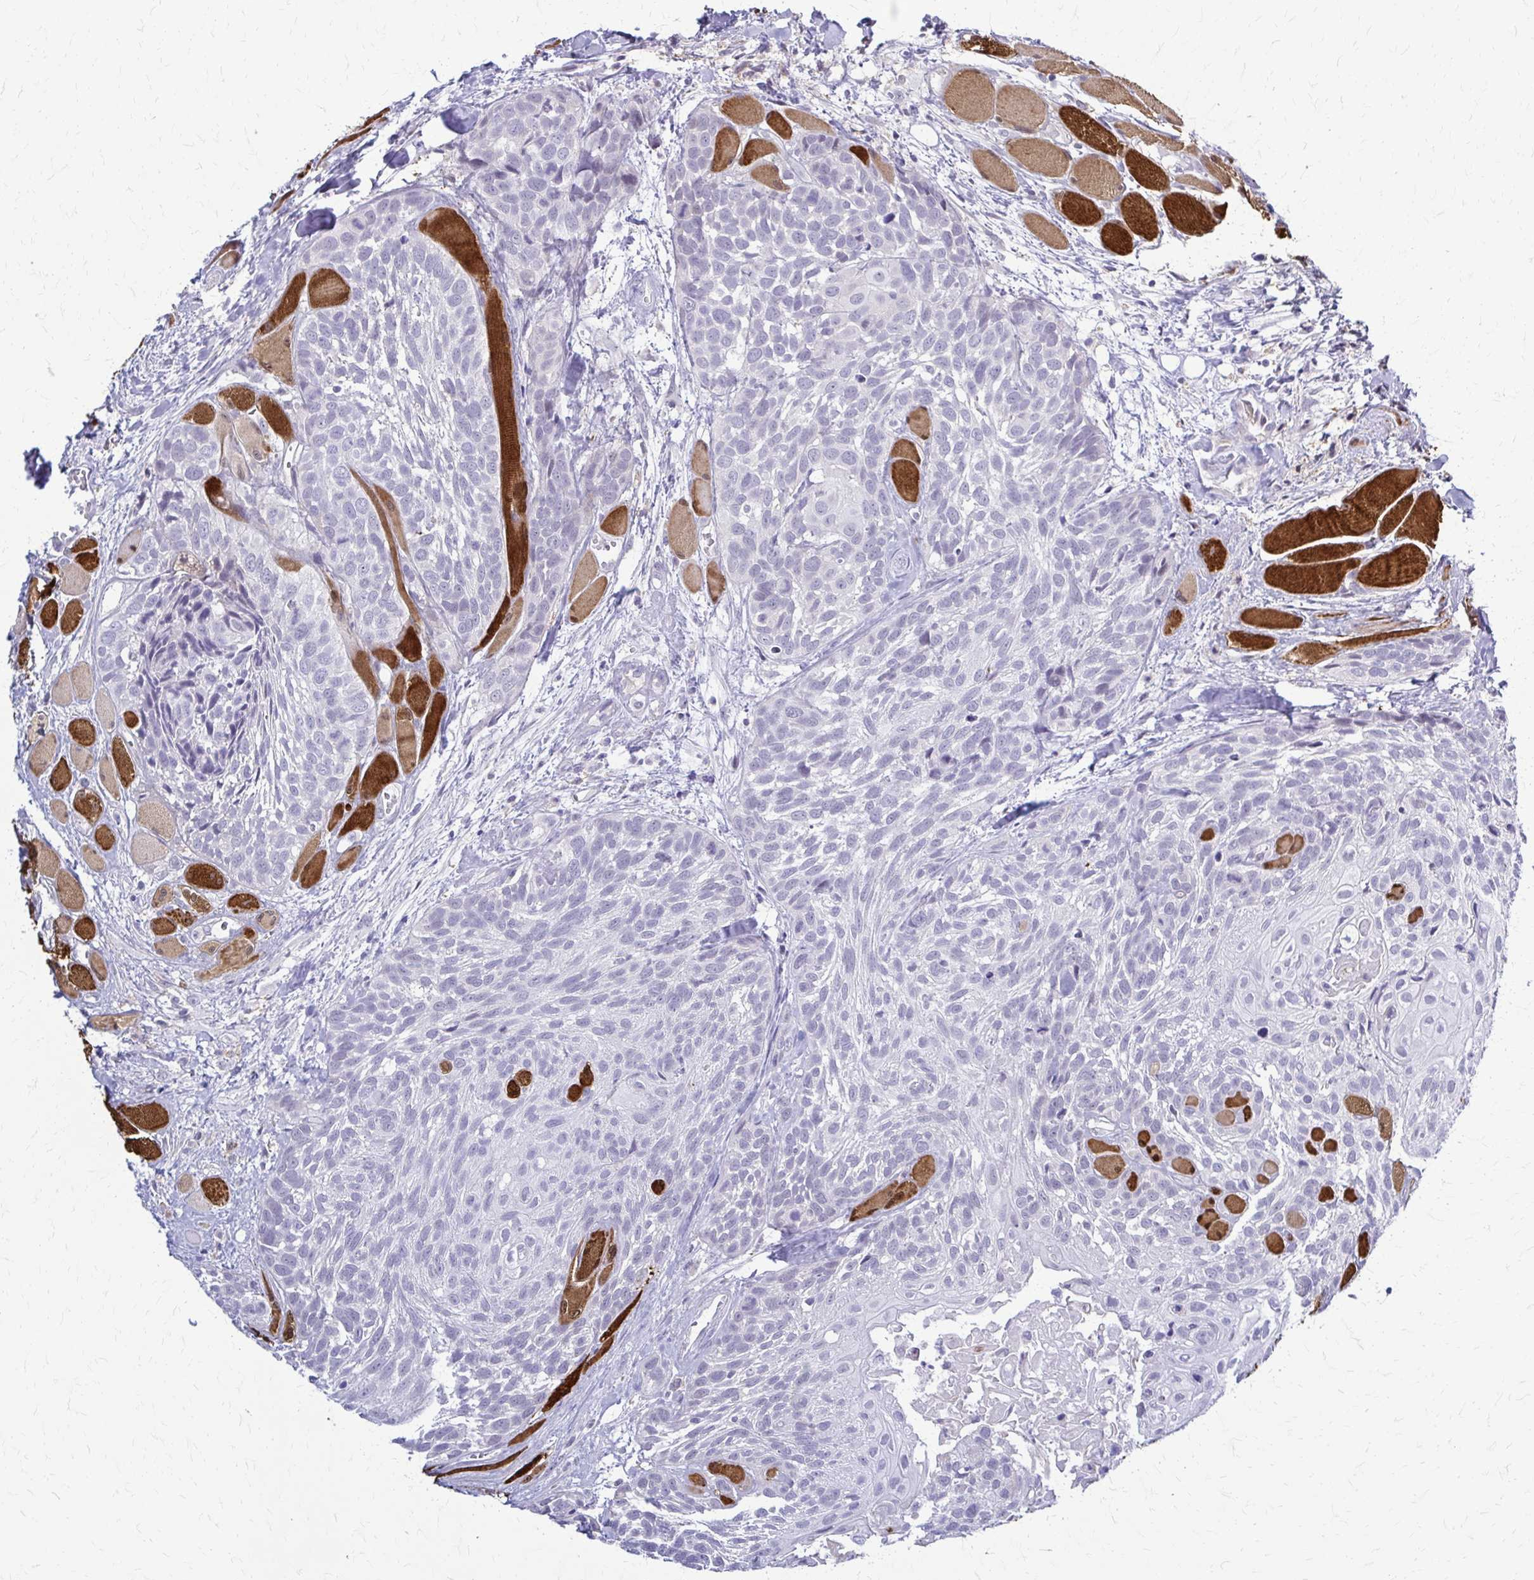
{"staining": {"intensity": "negative", "quantity": "none", "location": "none"}, "tissue": "head and neck cancer", "cell_type": "Tumor cells", "image_type": "cancer", "snomed": [{"axis": "morphology", "description": "Squamous cell carcinoma, NOS"}, {"axis": "topography", "description": "Head-Neck"}], "caption": "This is an IHC histopathology image of head and neck cancer (squamous cell carcinoma). There is no positivity in tumor cells.", "gene": "RHOBTB2", "patient": {"sex": "female", "age": 50}}